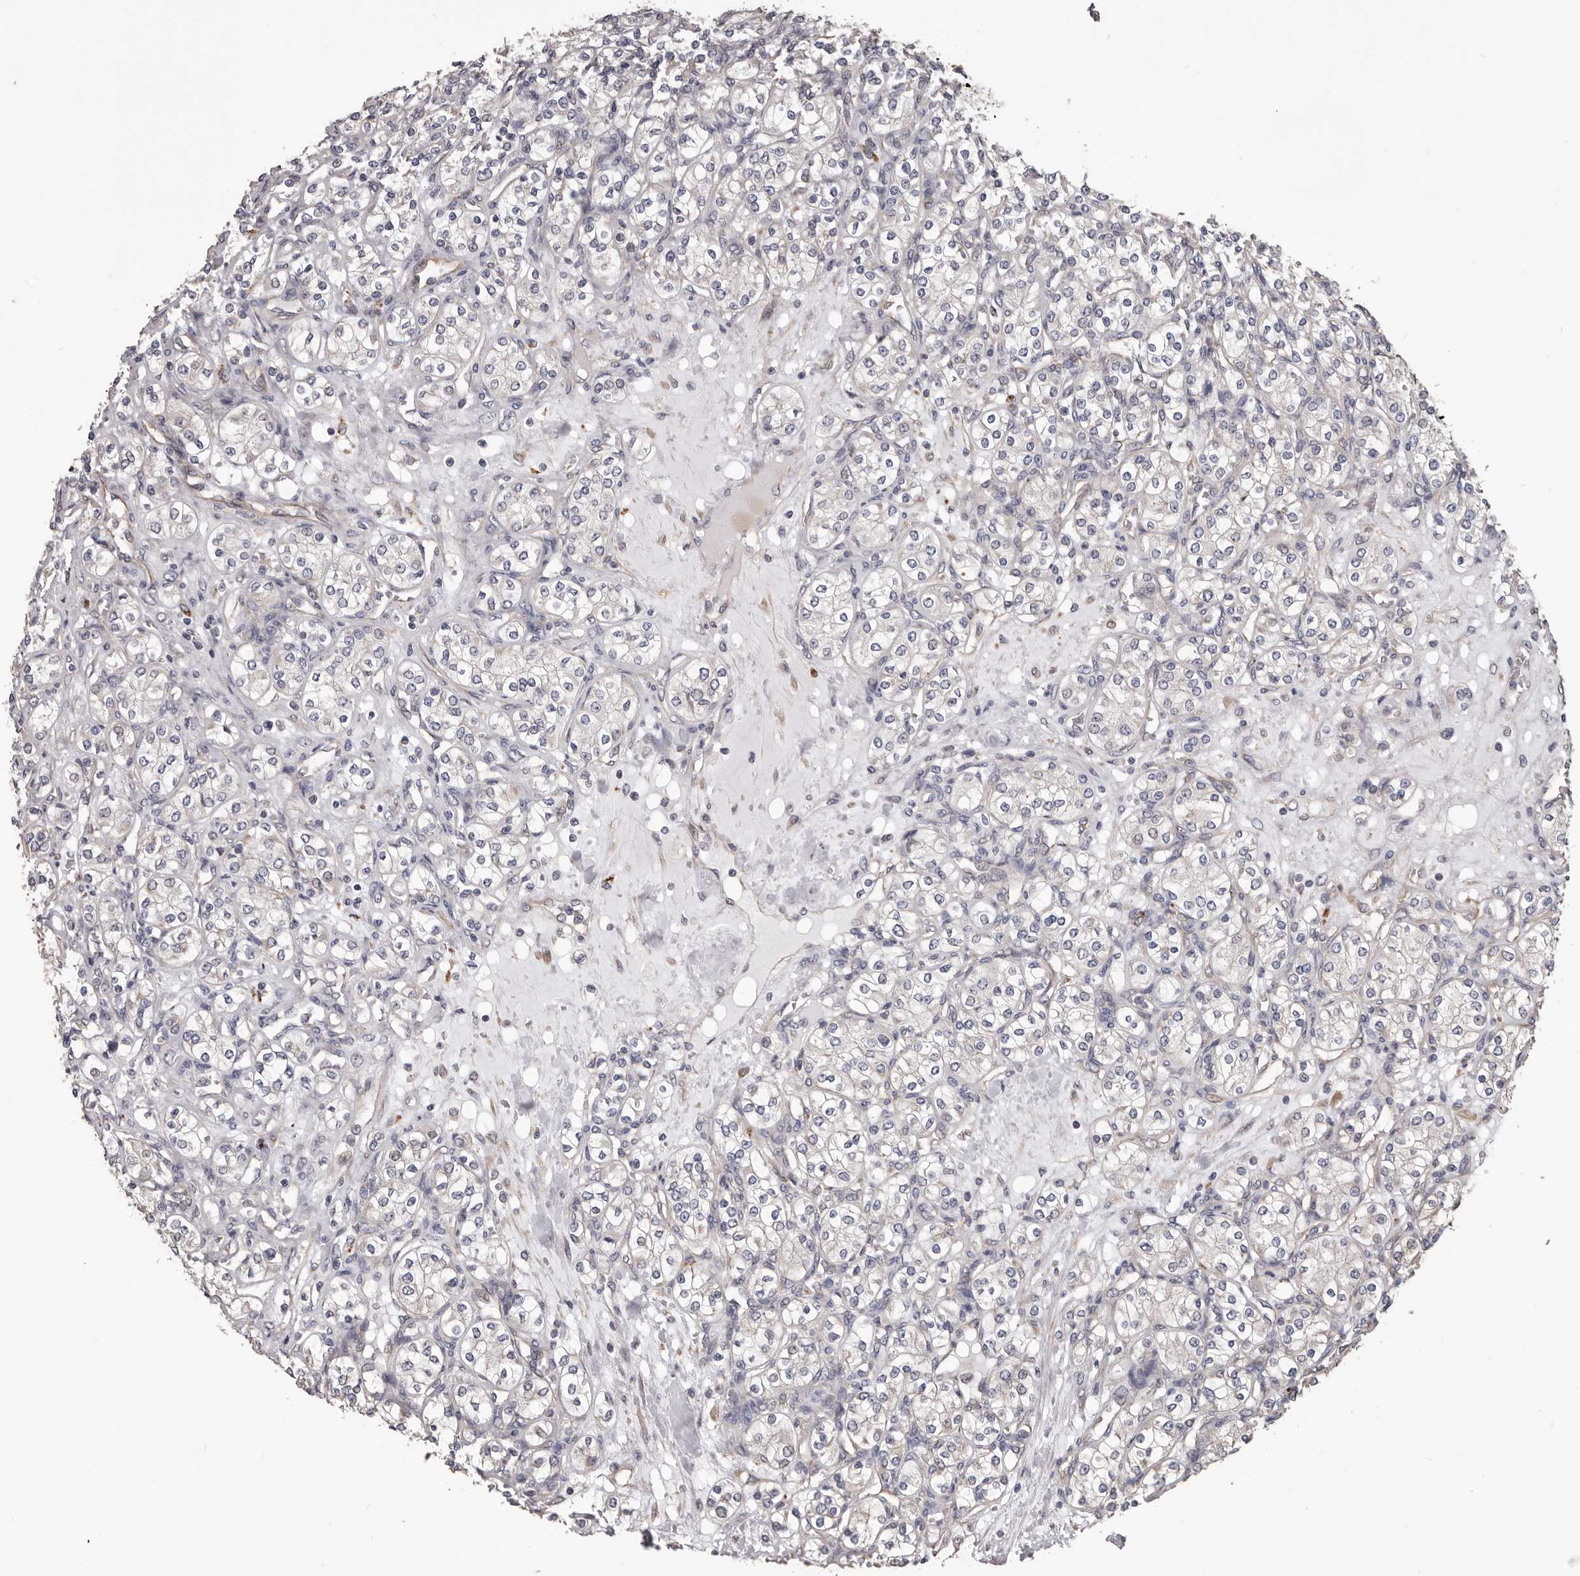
{"staining": {"intensity": "negative", "quantity": "none", "location": "none"}, "tissue": "renal cancer", "cell_type": "Tumor cells", "image_type": "cancer", "snomed": [{"axis": "morphology", "description": "Adenocarcinoma, NOS"}, {"axis": "topography", "description": "Kidney"}], "caption": "Renal cancer (adenocarcinoma) was stained to show a protein in brown. There is no significant staining in tumor cells.", "gene": "CEP104", "patient": {"sex": "male", "age": 77}}